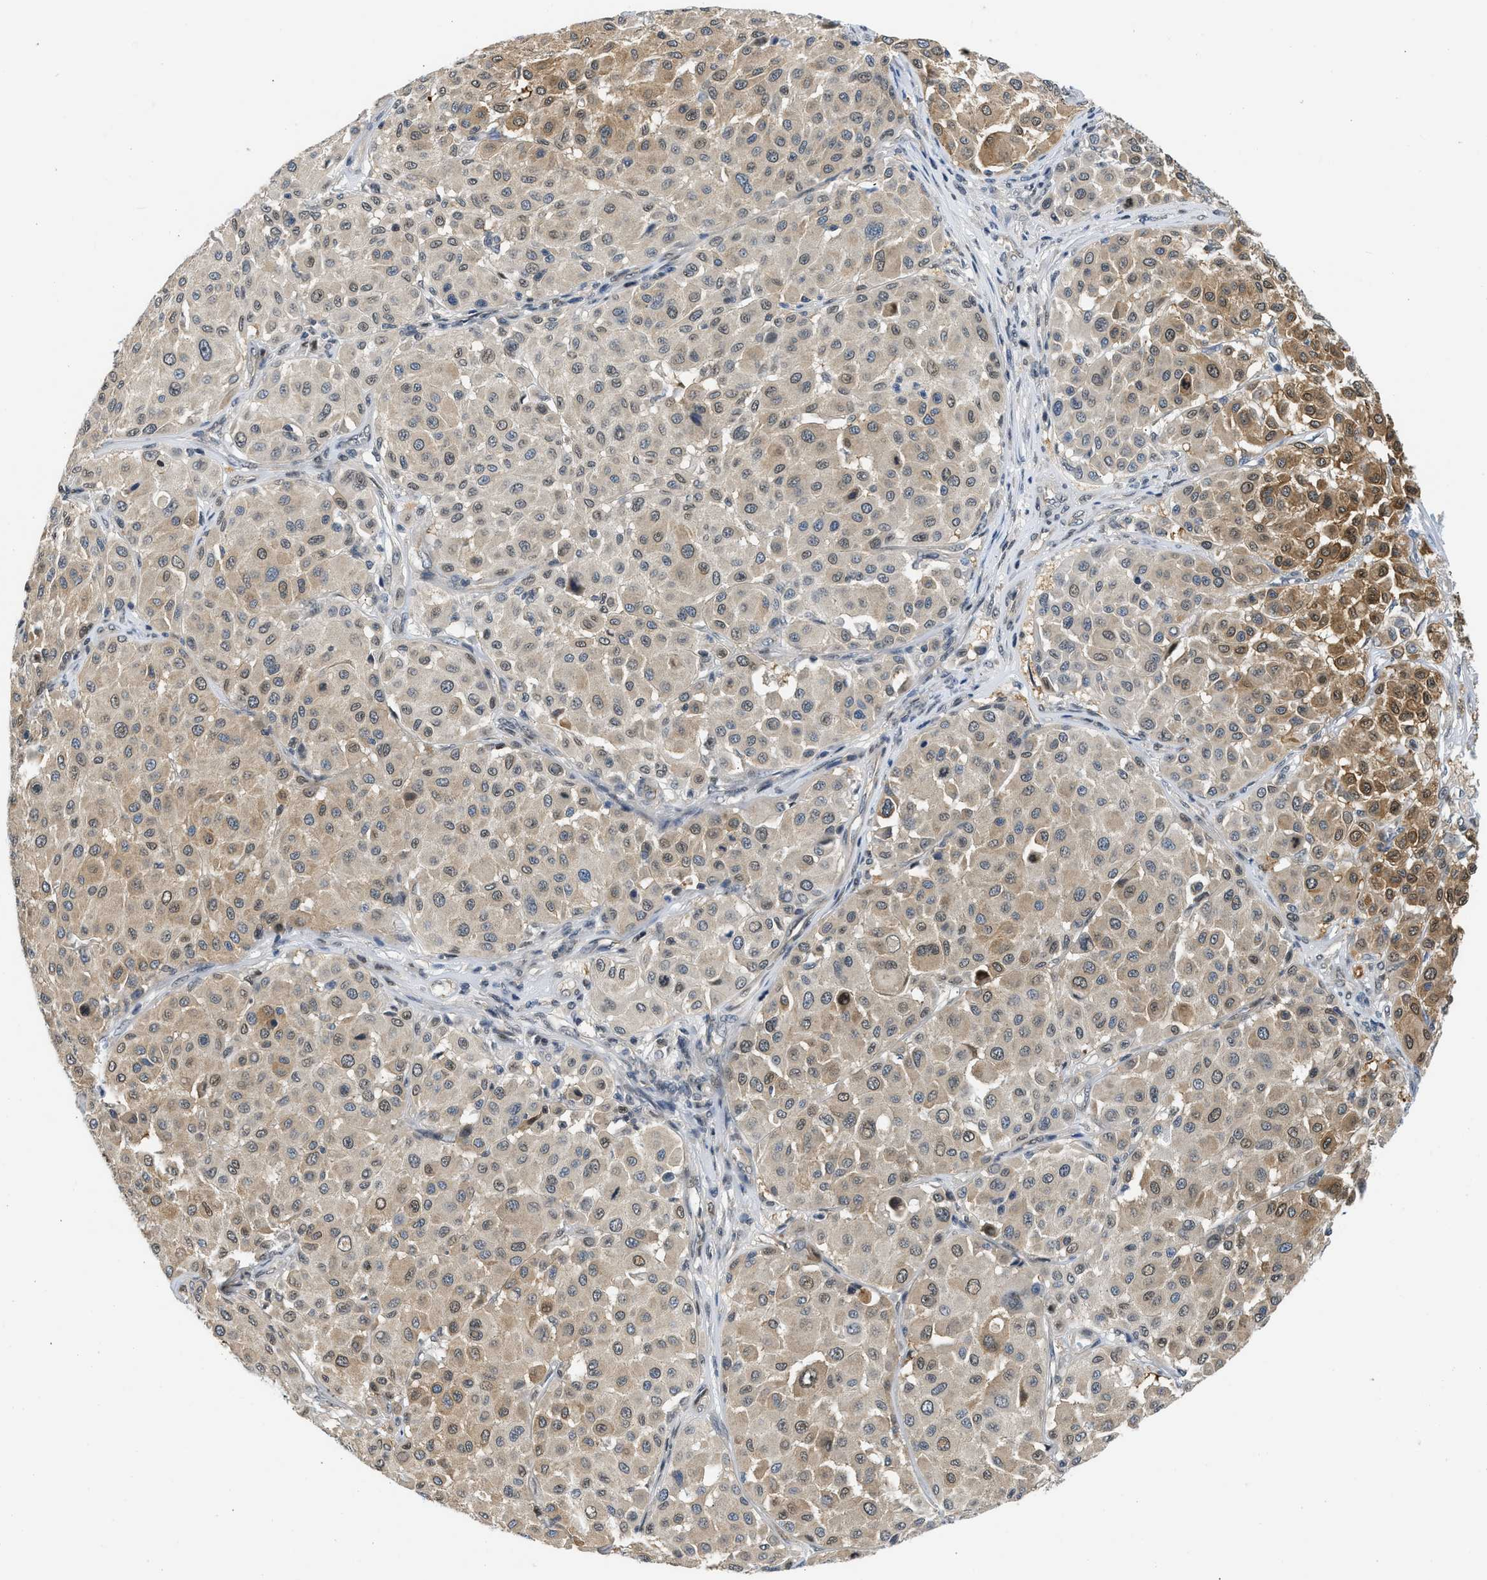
{"staining": {"intensity": "moderate", "quantity": "25%-75%", "location": "cytoplasmic/membranous"}, "tissue": "melanoma", "cell_type": "Tumor cells", "image_type": "cancer", "snomed": [{"axis": "morphology", "description": "Malignant melanoma, Metastatic site"}, {"axis": "topography", "description": "Soft tissue"}], "caption": "Brown immunohistochemical staining in human melanoma reveals moderate cytoplasmic/membranous positivity in approximately 25%-75% of tumor cells.", "gene": "OLIG3", "patient": {"sex": "male", "age": 41}}